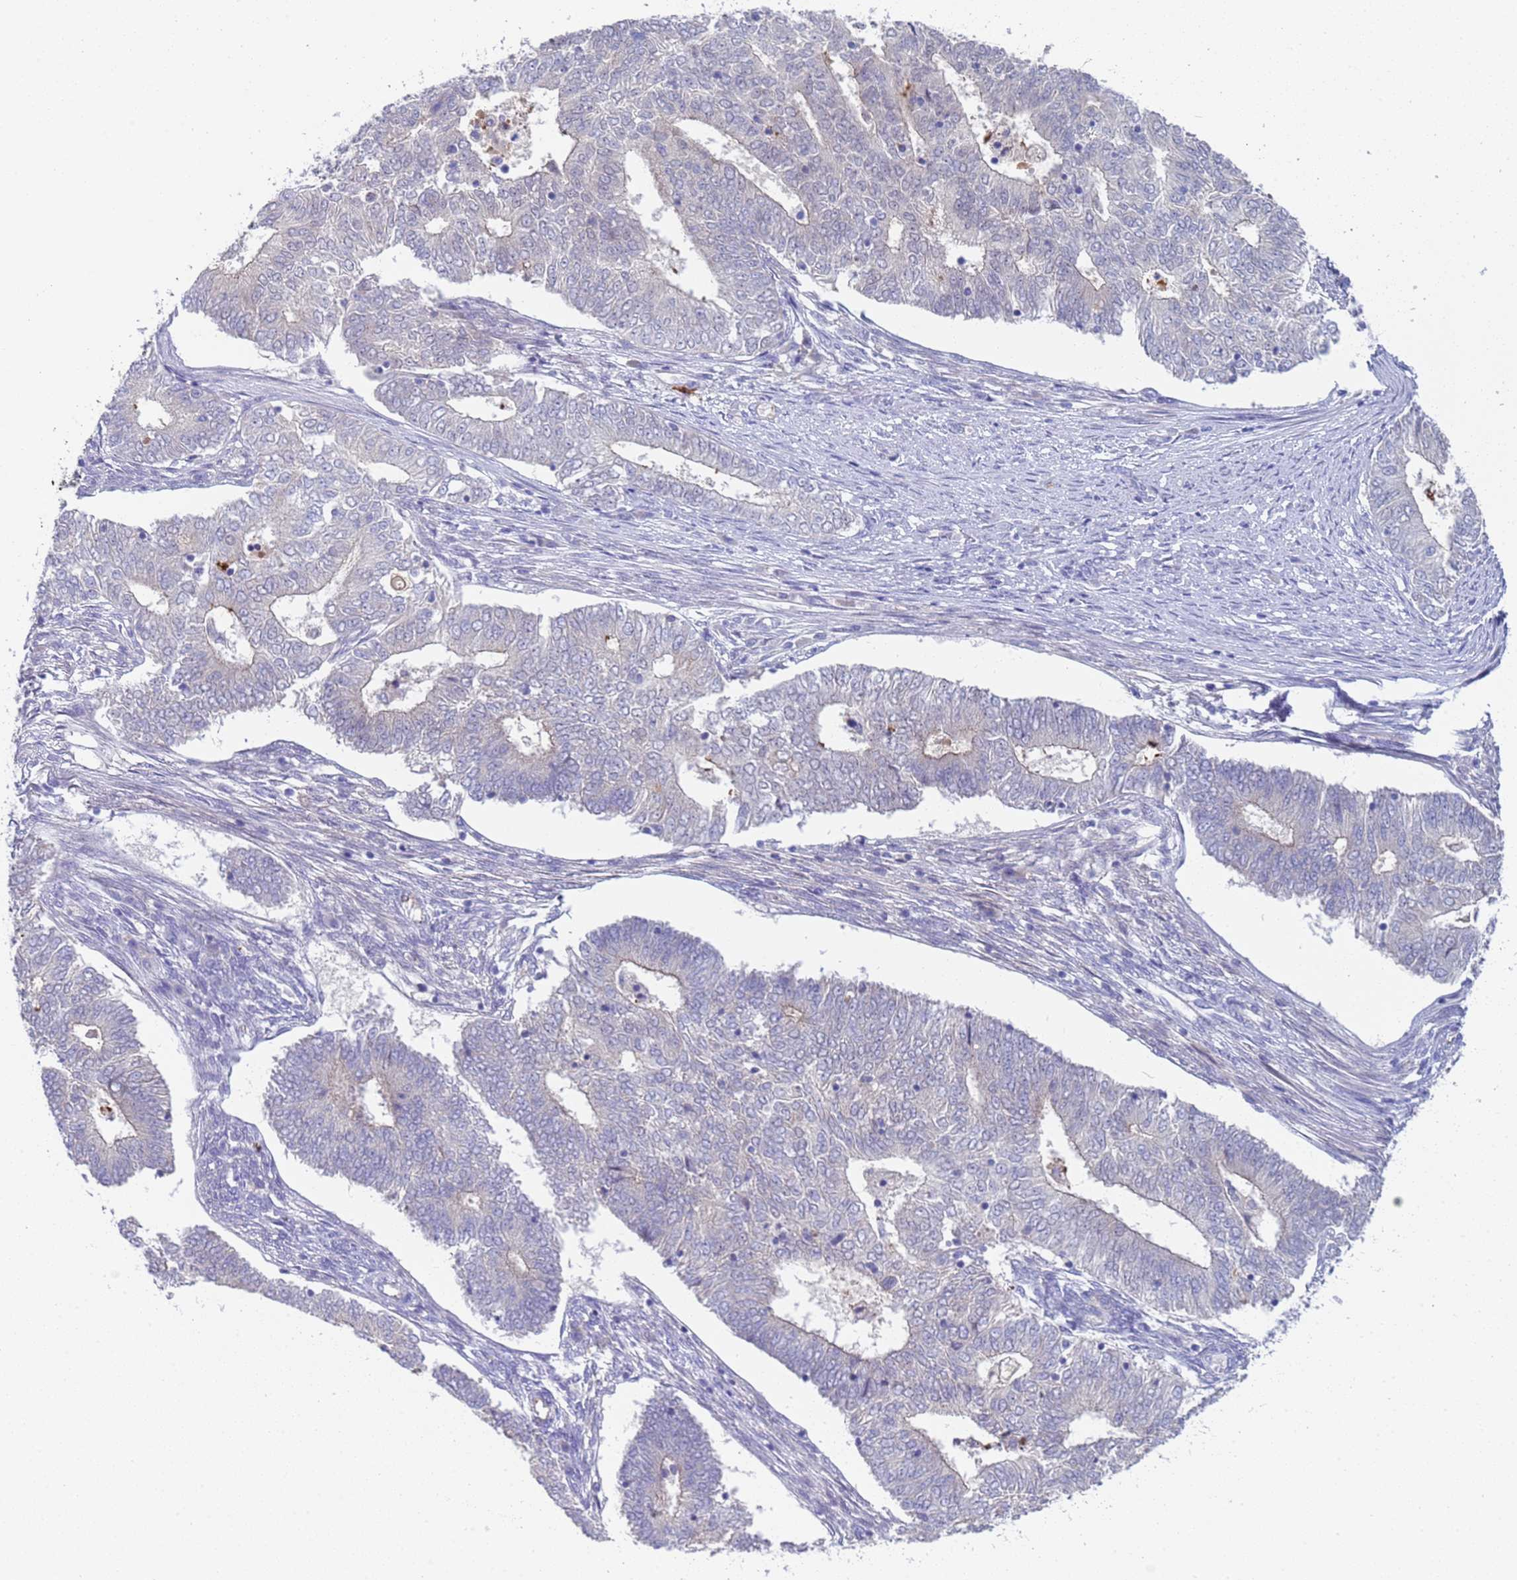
{"staining": {"intensity": "negative", "quantity": "none", "location": "none"}, "tissue": "endometrial cancer", "cell_type": "Tumor cells", "image_type": "cancer", "snomed": [{"axis": "morphology", "description": "Adenocarcinoma, NOS"}, {"axis": "topography", "description": "Endometrium"}], "caption": "This is an immunohistochemistry image of human endometrial cancer (adenocarcinoma). There is no staining in tumor cells.", "gene": "C4orf46", "patient": {"sex": "female", "age": 62}}